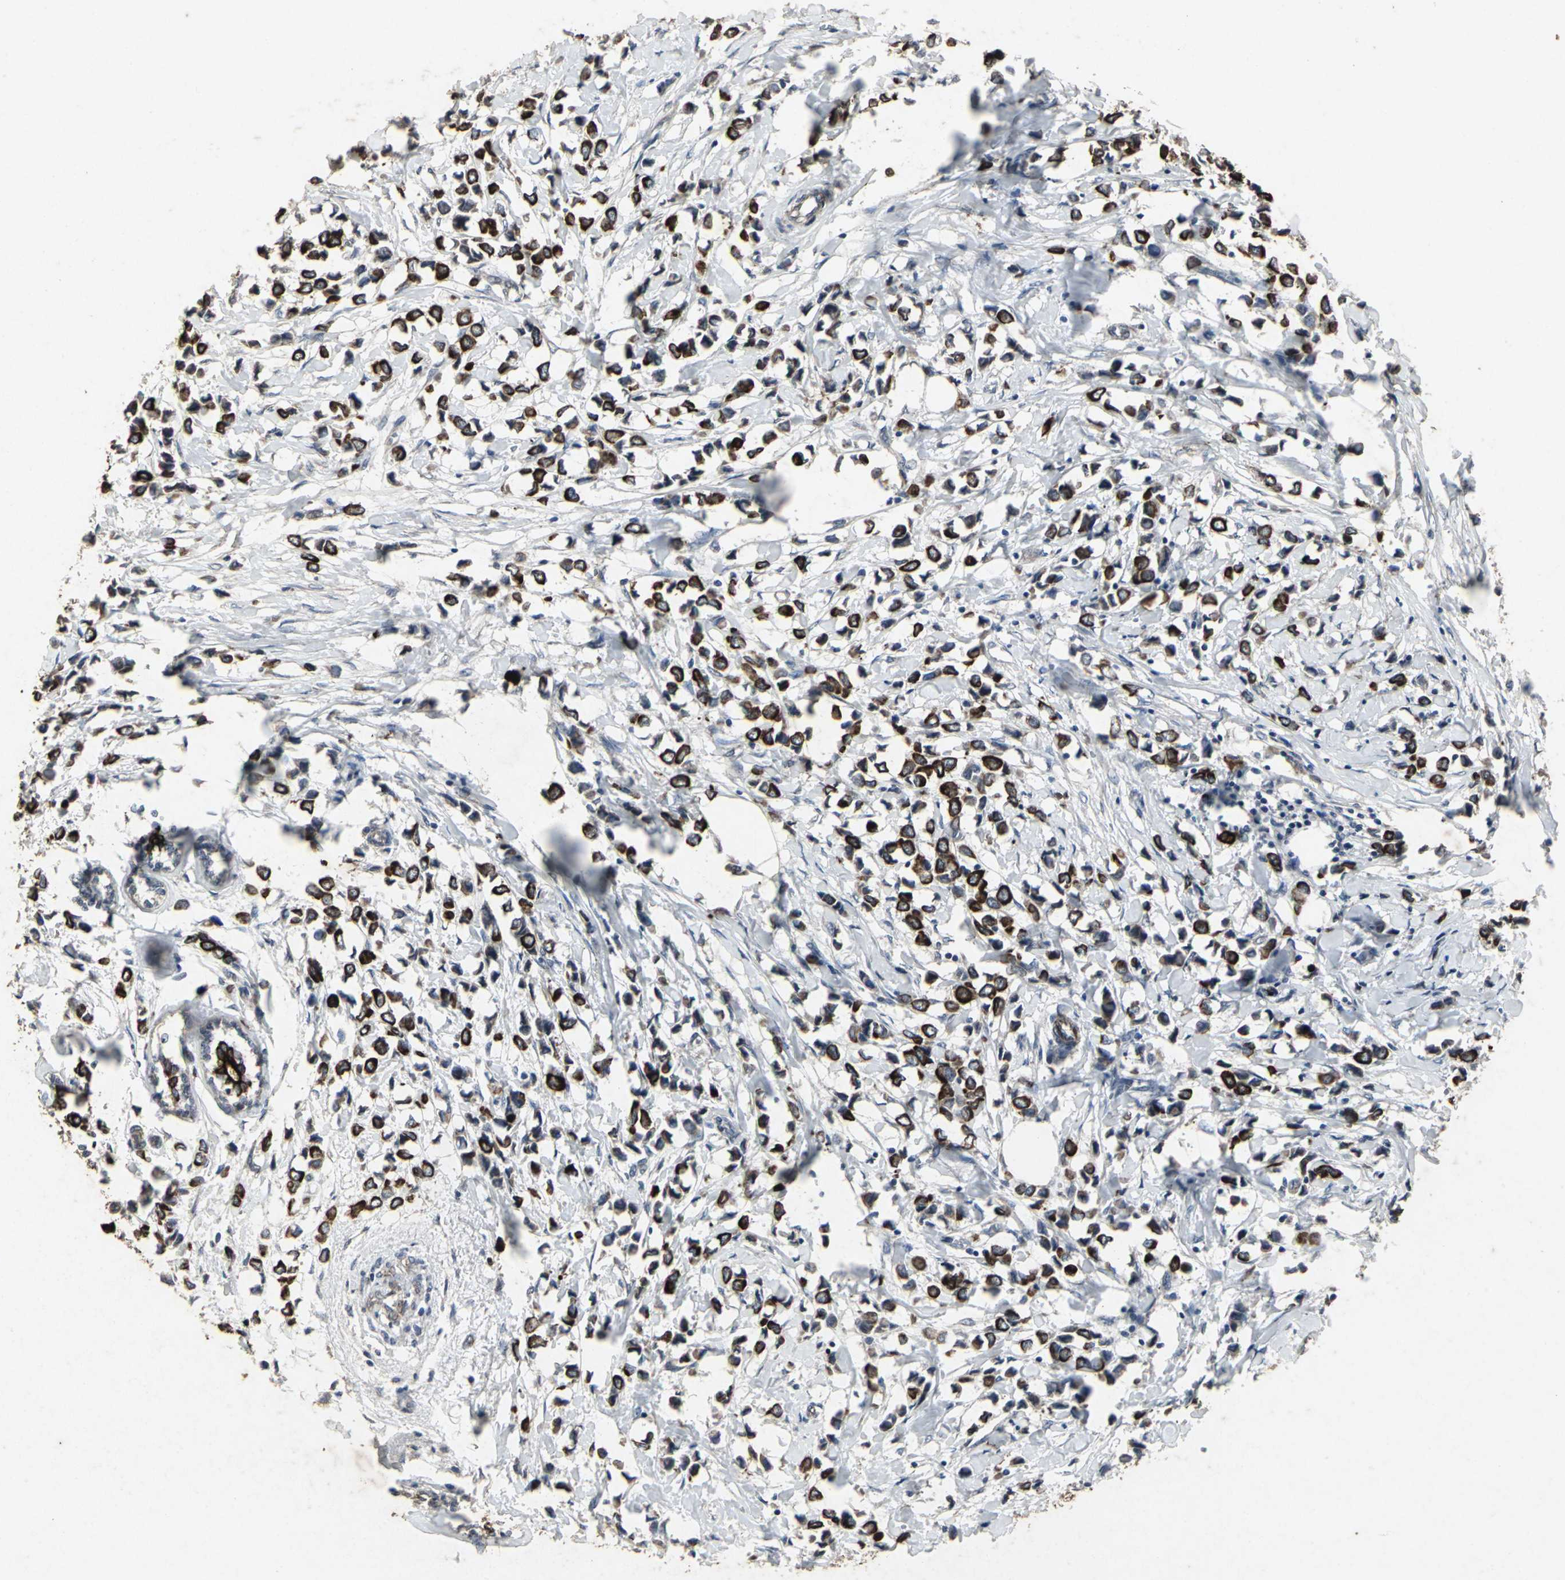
{"staining": {"intensity": "strong", "quantity": ">75%", "location": "cytoplasmic/membranous"}, "tissue": "breast cancer", "cell_type": "Tumor cells", "image_type": "cancer", "snomed": [{"axis": "morphology", "description": "Lobular carcinoma"}, {"axis": "topography", "description": "Breast"}], "caption": "Breast cancer (lobular carcinoma) stained with a protein marker shows strong staining in tumor cells.", "gene": "CCR9", "patient": {"sex": "female", "age": 51}}